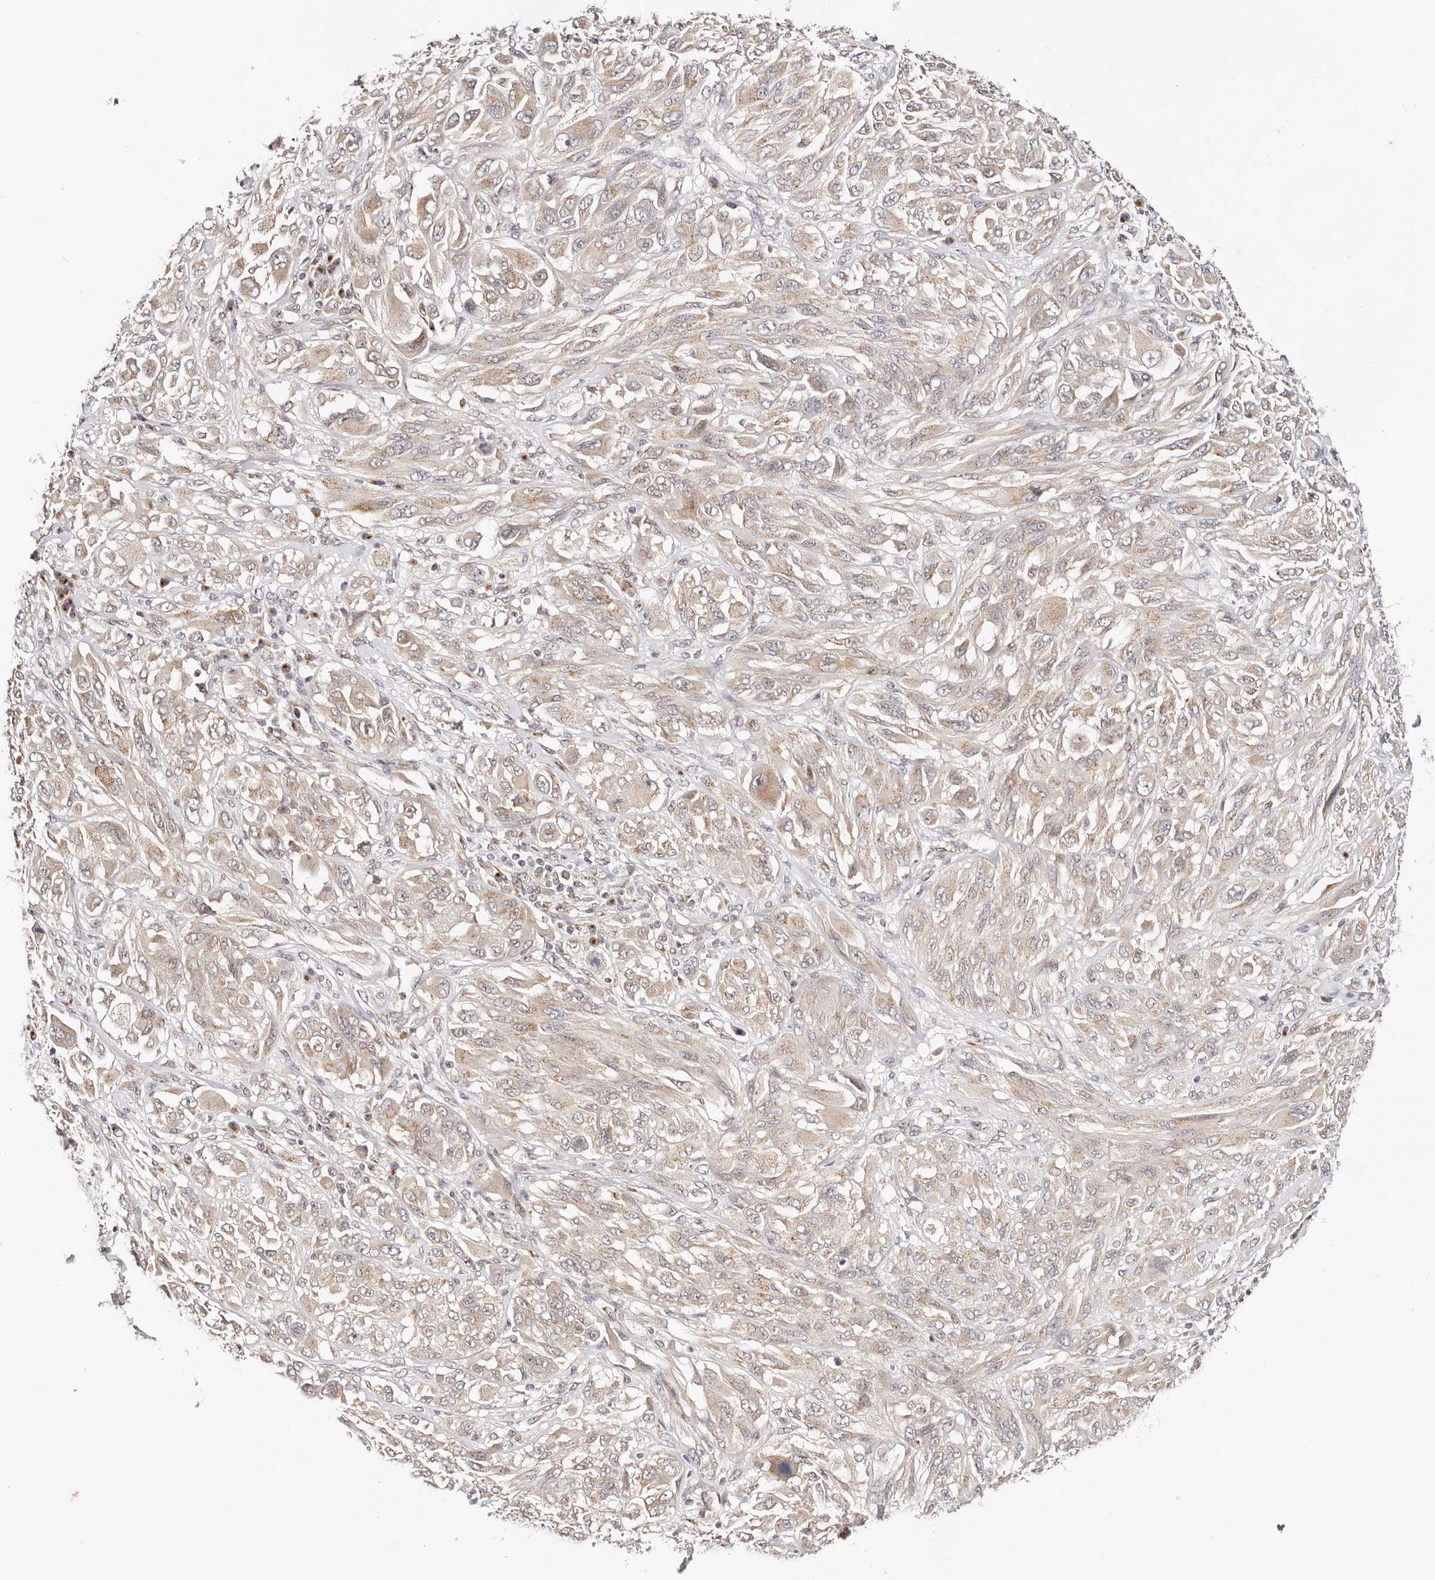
{"staining": {"intensity": "weak", "quantity": ">75%", "location": "cytoplasmic/membranous"}, "tissue": "melanoma", "cell_type": "Tumor cells", "image_type": "cancer", "snomed": [{"axis": "morphology", "description": "Malignant melanoma, NOS"}, {"axis": "topography", "description": "Skin"}], "caption": "Tumor cells show low levels of weak cytoplasmic/membranous staining in about >75% of cells in human melanoma.", "gene": "VIPAS39", "patient": {"sex": "female", "age": 91}}